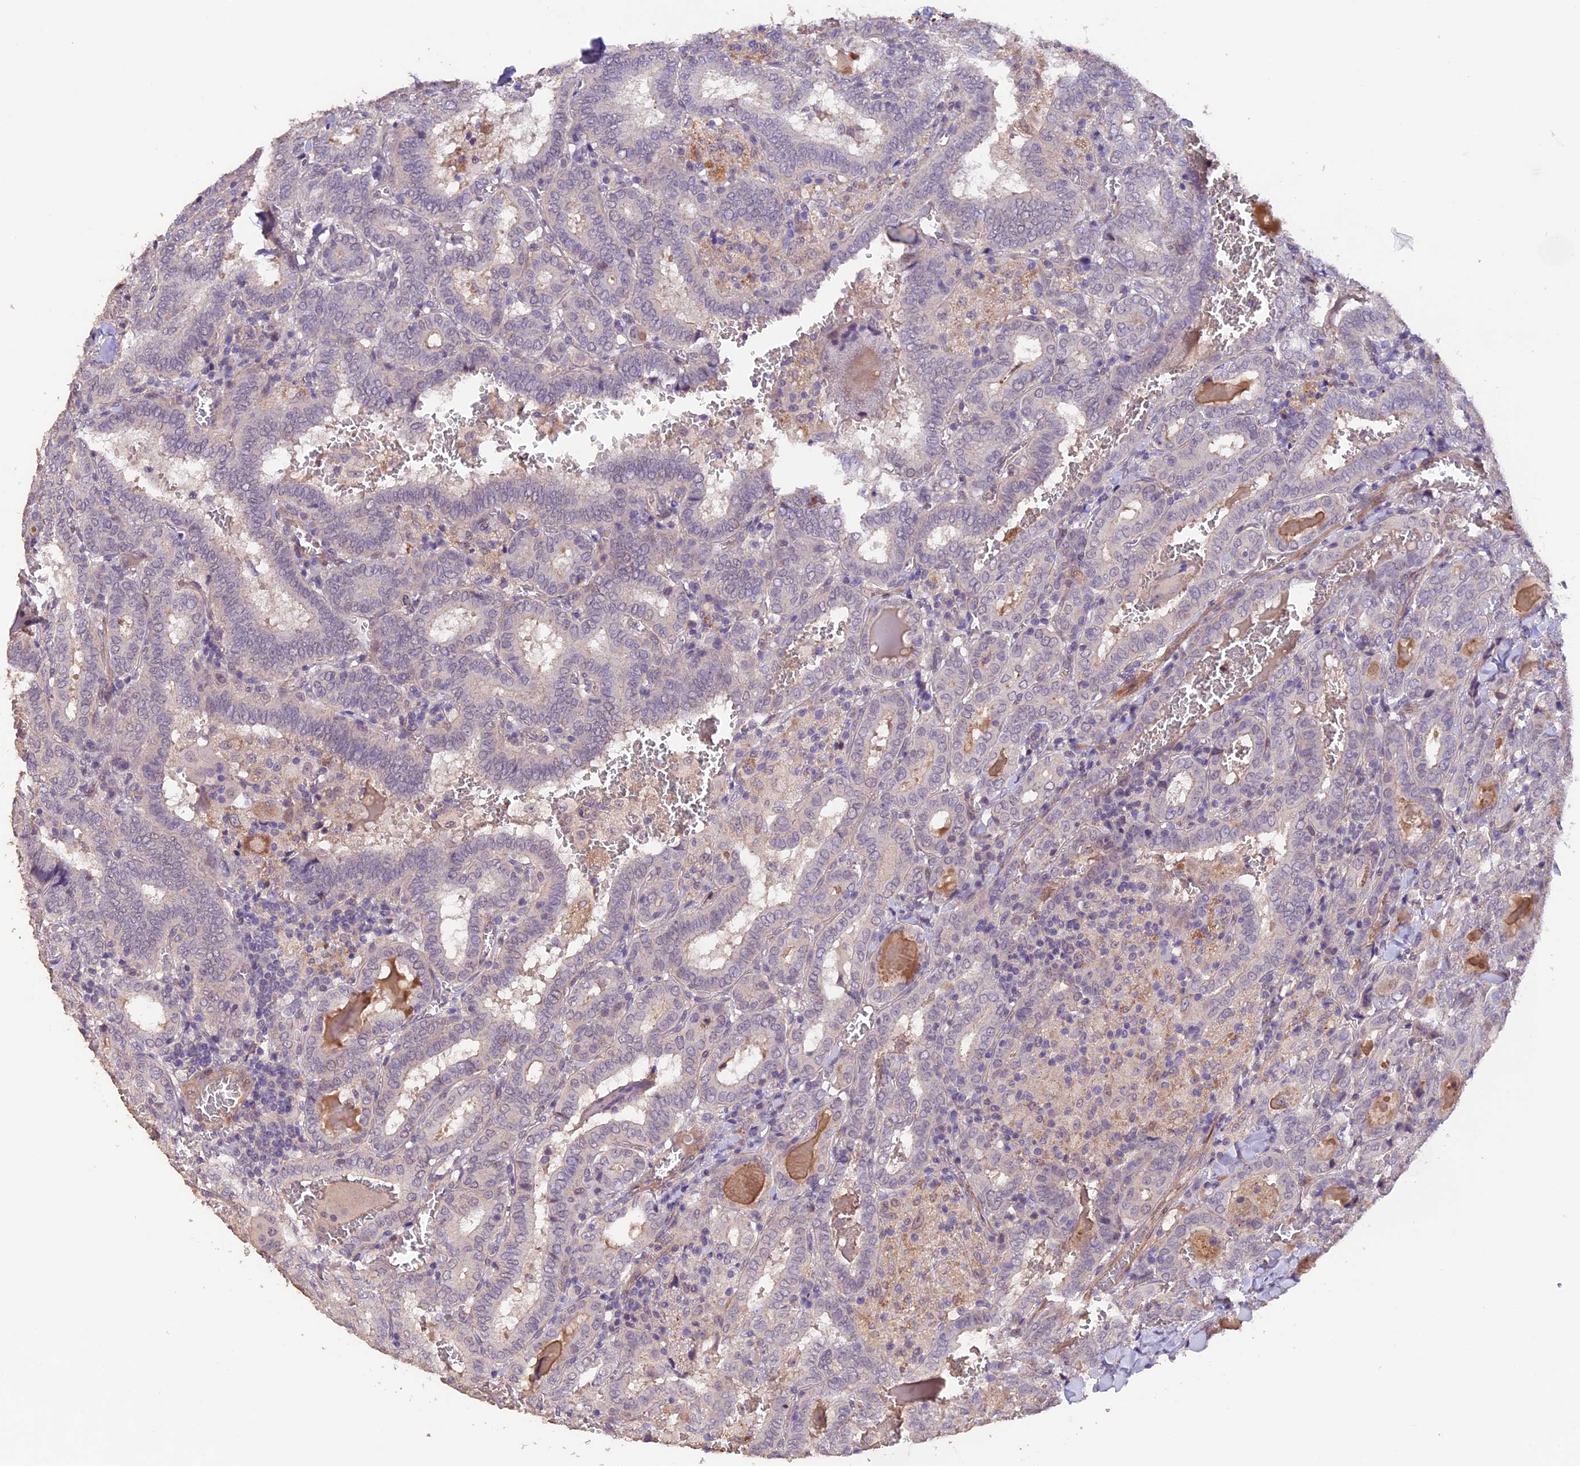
{"staining": {"intensity": "negative", "quantity": "none", "location": "none"}, "tissue": "thyroid cancer", "cell_type": "Tumor cells", "image_type": "cancer", "snomed": [{"axis": "morphology", "description": "Papillary adenocarcinoma, NOS"}, {"axis": "topography", "description": "Thyroid gland"}], "caption": "Photomicrograph shows no protein staining in tumor cells of thyroid cancer (papillary adenocarcinoma) tissue. The staining is performed using DAB brown chromogen with nuclei counter-stained in using hematoxylin.", "gene": "GNB5", "patient": {"sex": "female", "age": 72}}